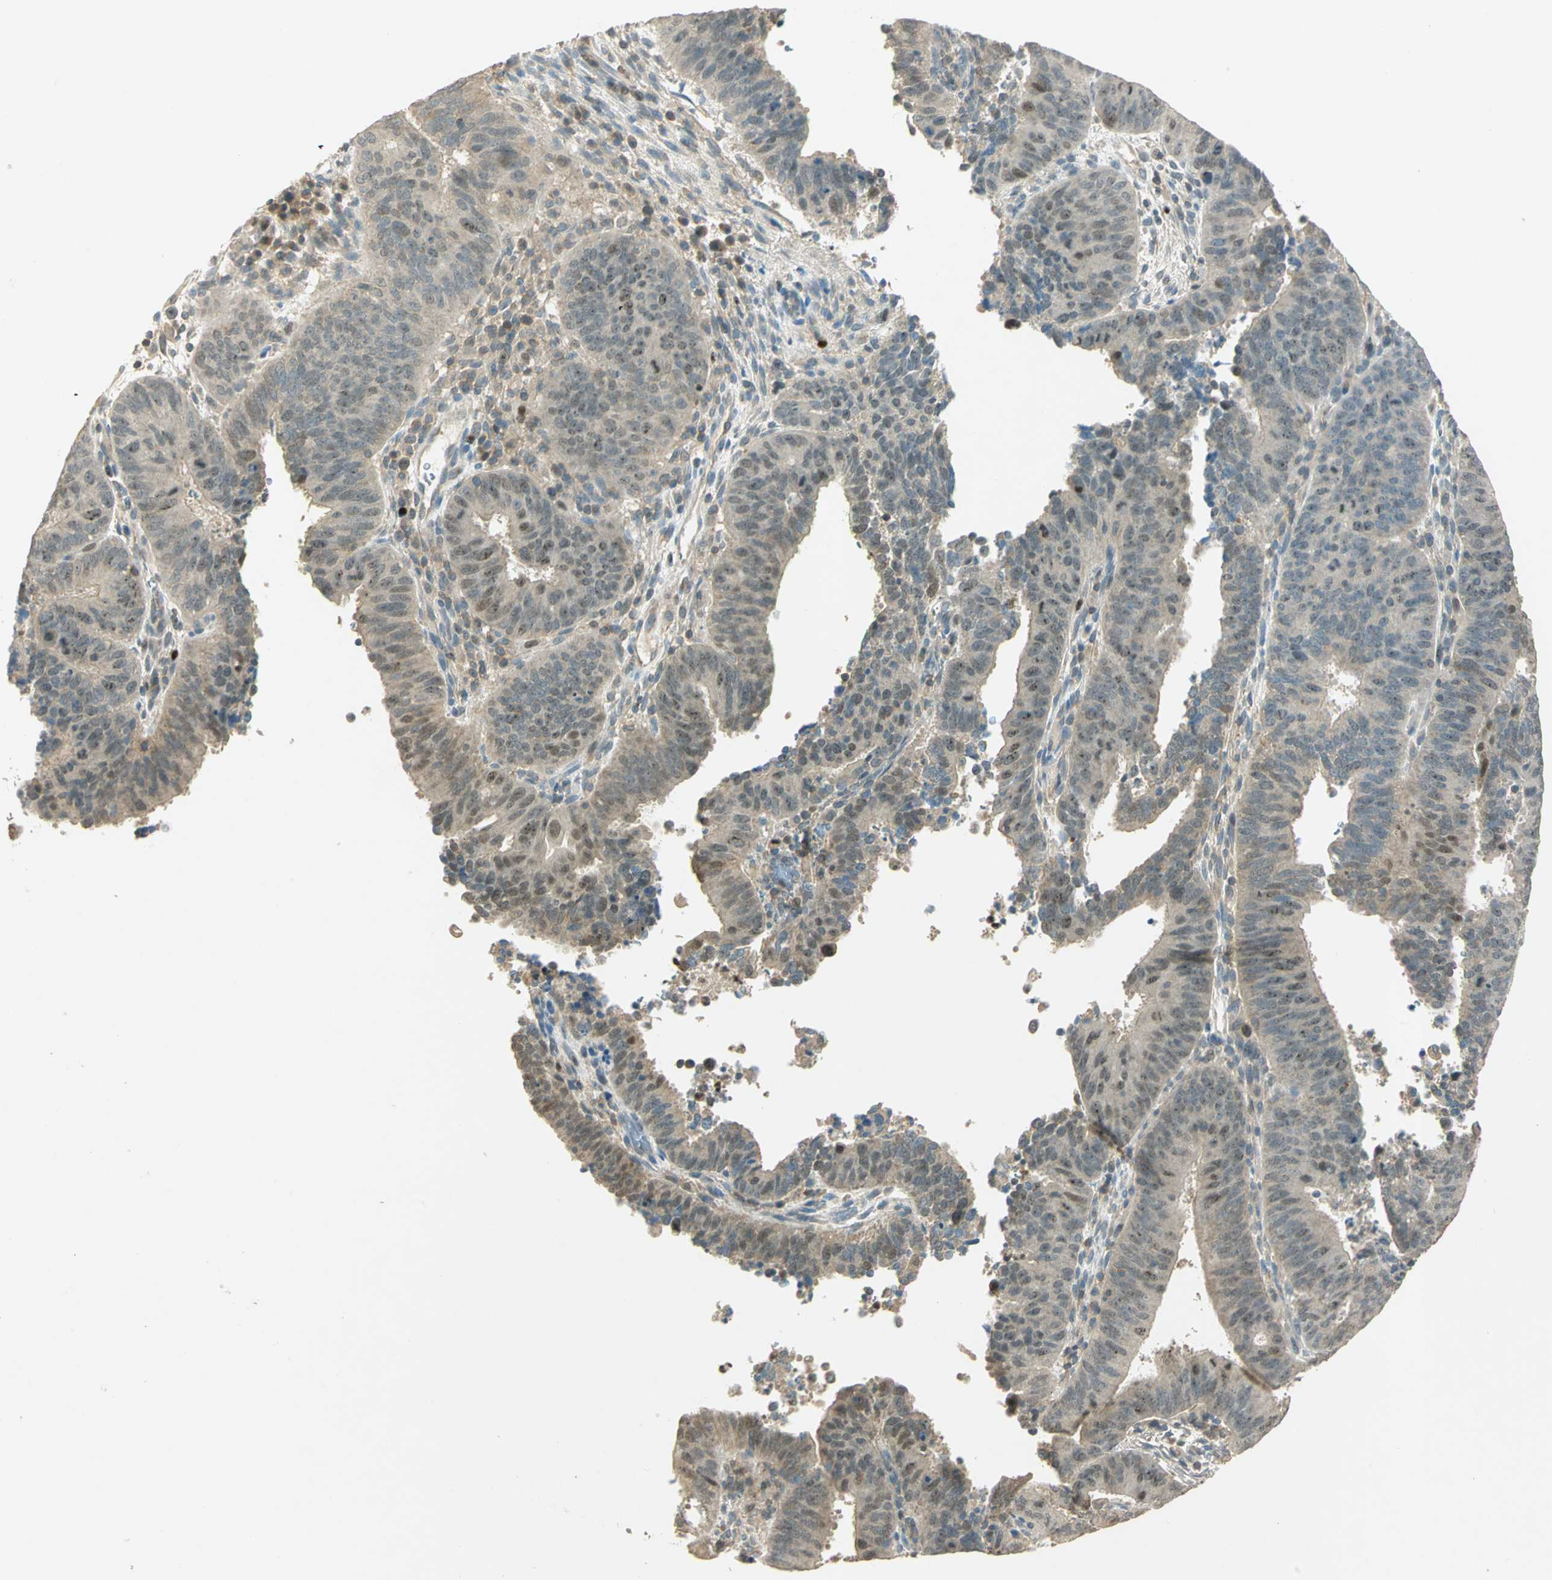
{"staining": {"intensity": "moderate", "quantity": "<25%", "location": "cytoplasmic/membranous,nuclear"}, "tissue": "cervical cancer", "cell_type": "Tumor cells", "image_type": "cancer", "snomed": [{"axis": "morphology", "description": "Adenocarcinoma, NOS"}, {"axis": "topography", "description": "Cervix"}], "caption": "The histopathology image reveals a brown stain indicating the presence of a protein in the cytoplasmic/membranous and nuclear of tumor cells in cervical cancer.", "gene": "BIRC2", "patient": {"sex": "female", "age": 44}}